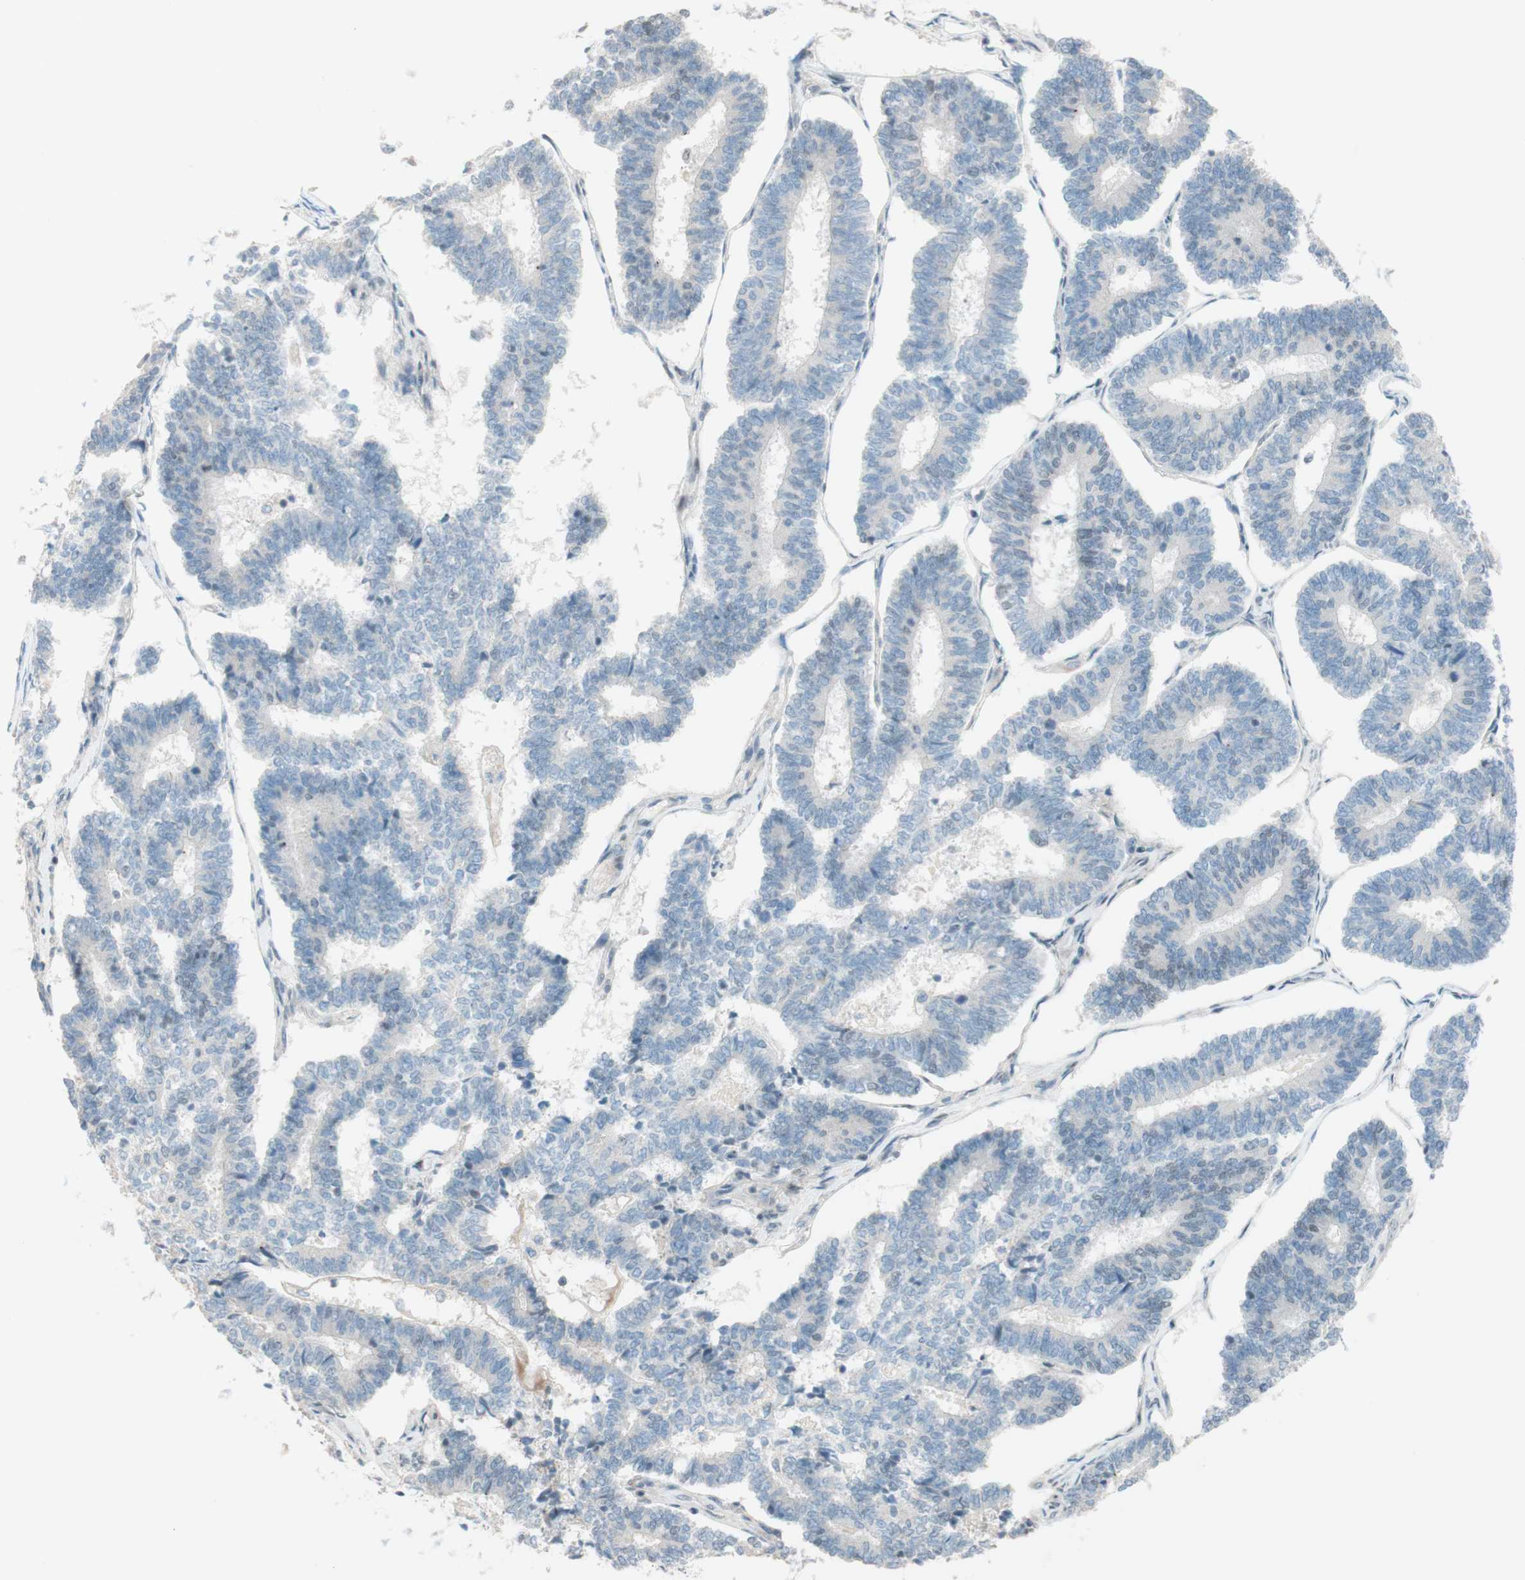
{"staining": {"intensity": "negative", "quantity": "none", "location": "none"}, "tissue": "endometrial cancer", "cell_type": "Tumor cells", "image_type": "cancer", "snomed": [{"axis": "morphology", "description": "Adenocarcinoma, NOS"}, {"axis": "topography", "description": "Endometrium"}], "caption": "Tumor cells show no significant protein positivity in endometrial cancer (adenocarcinoma).", "gene": "JPH1", "patient": {"sex": "female", "age": 70}}